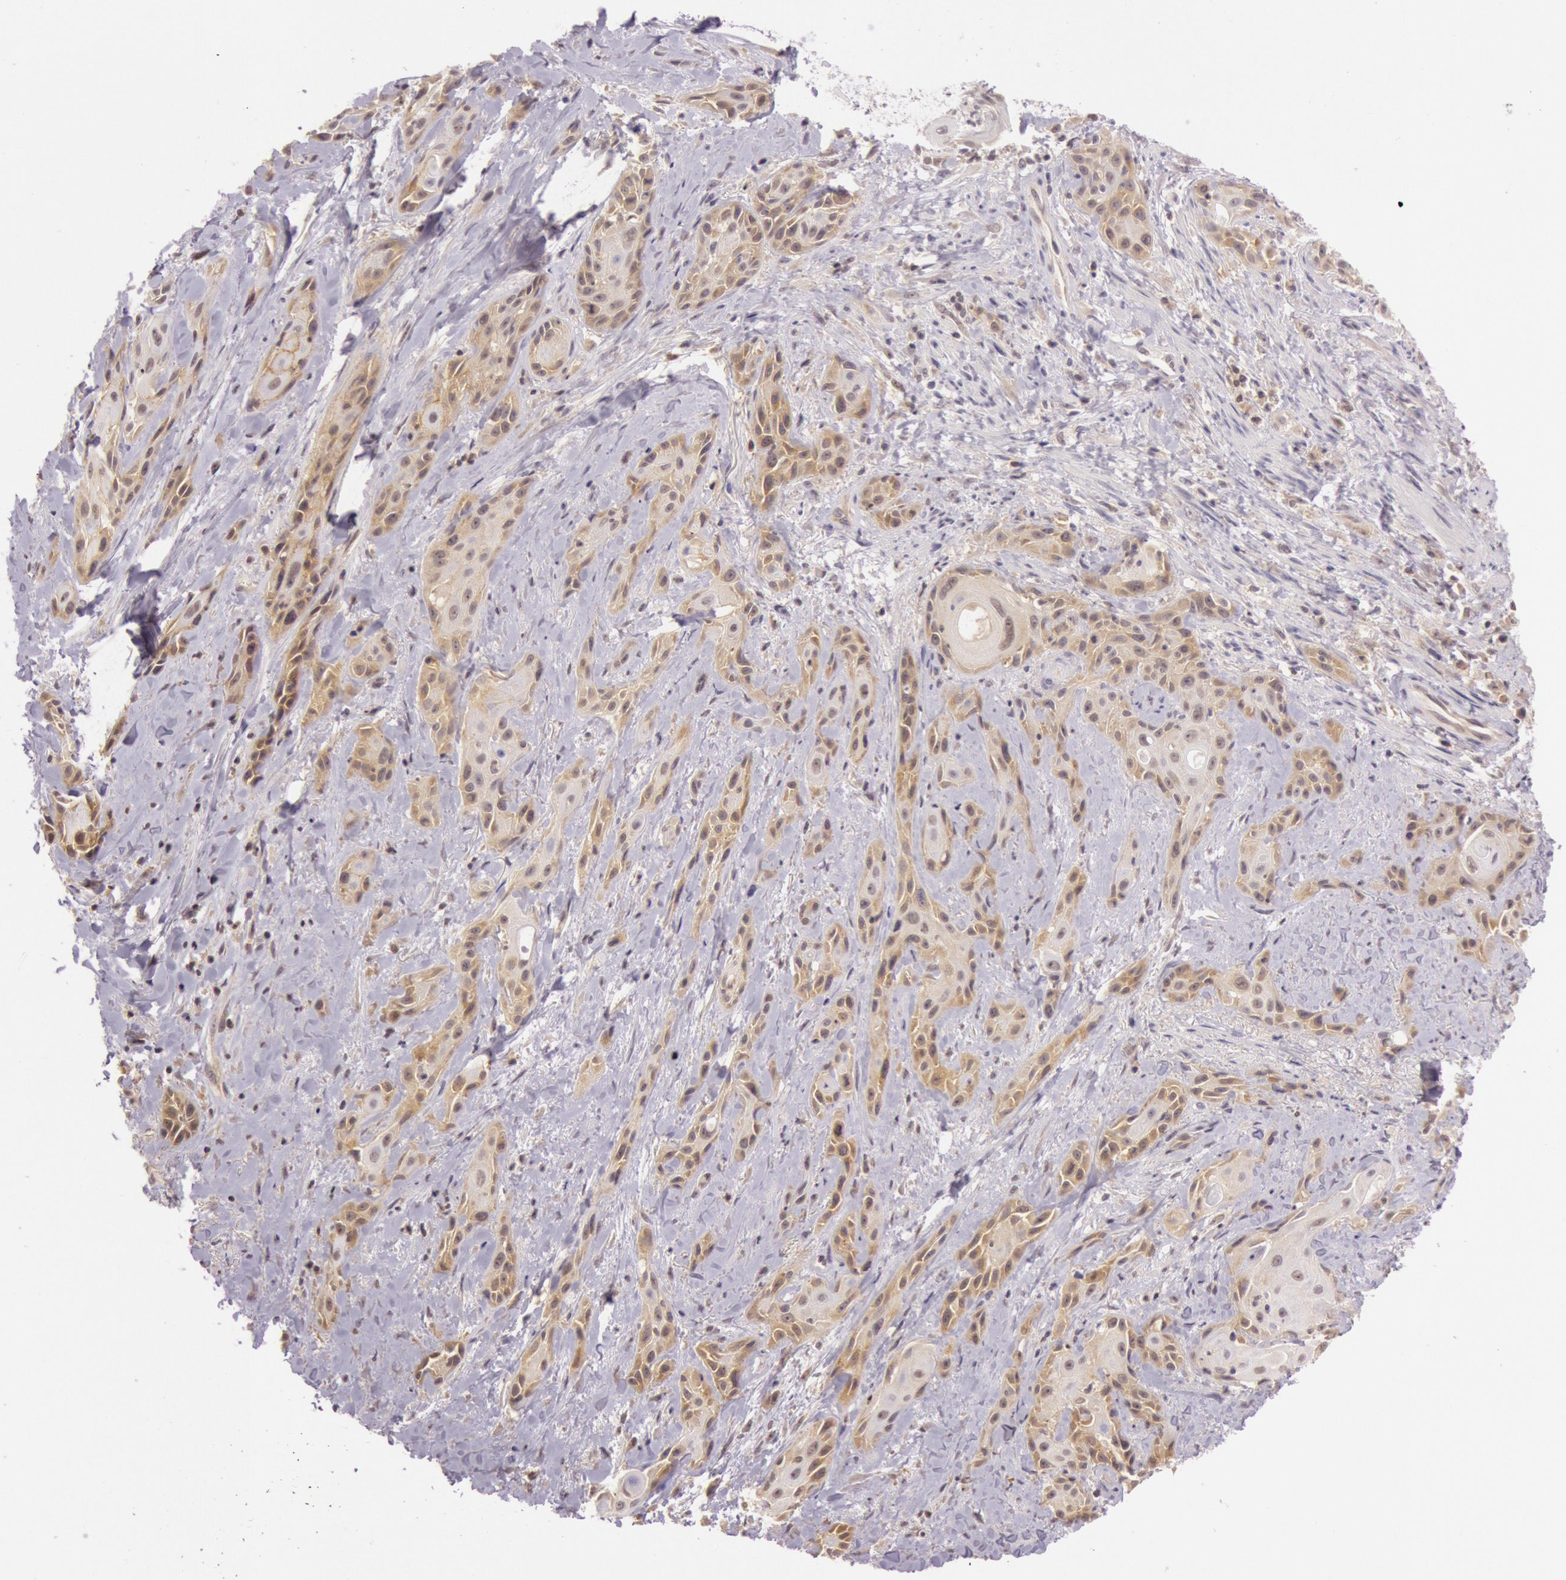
{"staining": {"intensity": "moderate", "quantity": ">75%", "location": "cytoplasmic/membranous,nuclear"}, "tissue": "skin cancer", "cell_type": "Tumor cells", "image_type": "cancer", "snomed": [{"axis": "morphology", "description": "Squamous cell carcinoma, NOS"}, {"axis": "topography", "description": "Skin"}, {"axis": "topography", "description": "Anal"}], "caption": "A brown stain labels moderate cytoplasmic/membranous and nuclear positivity of a protein in human skin cancer tumor cells. (DAB (3,3'-diaminobenzidine) = brown stain, brightfield microscopy at high magnification).", "gene": "CDK16", "patient": {"sex": "male", "age": 64}}